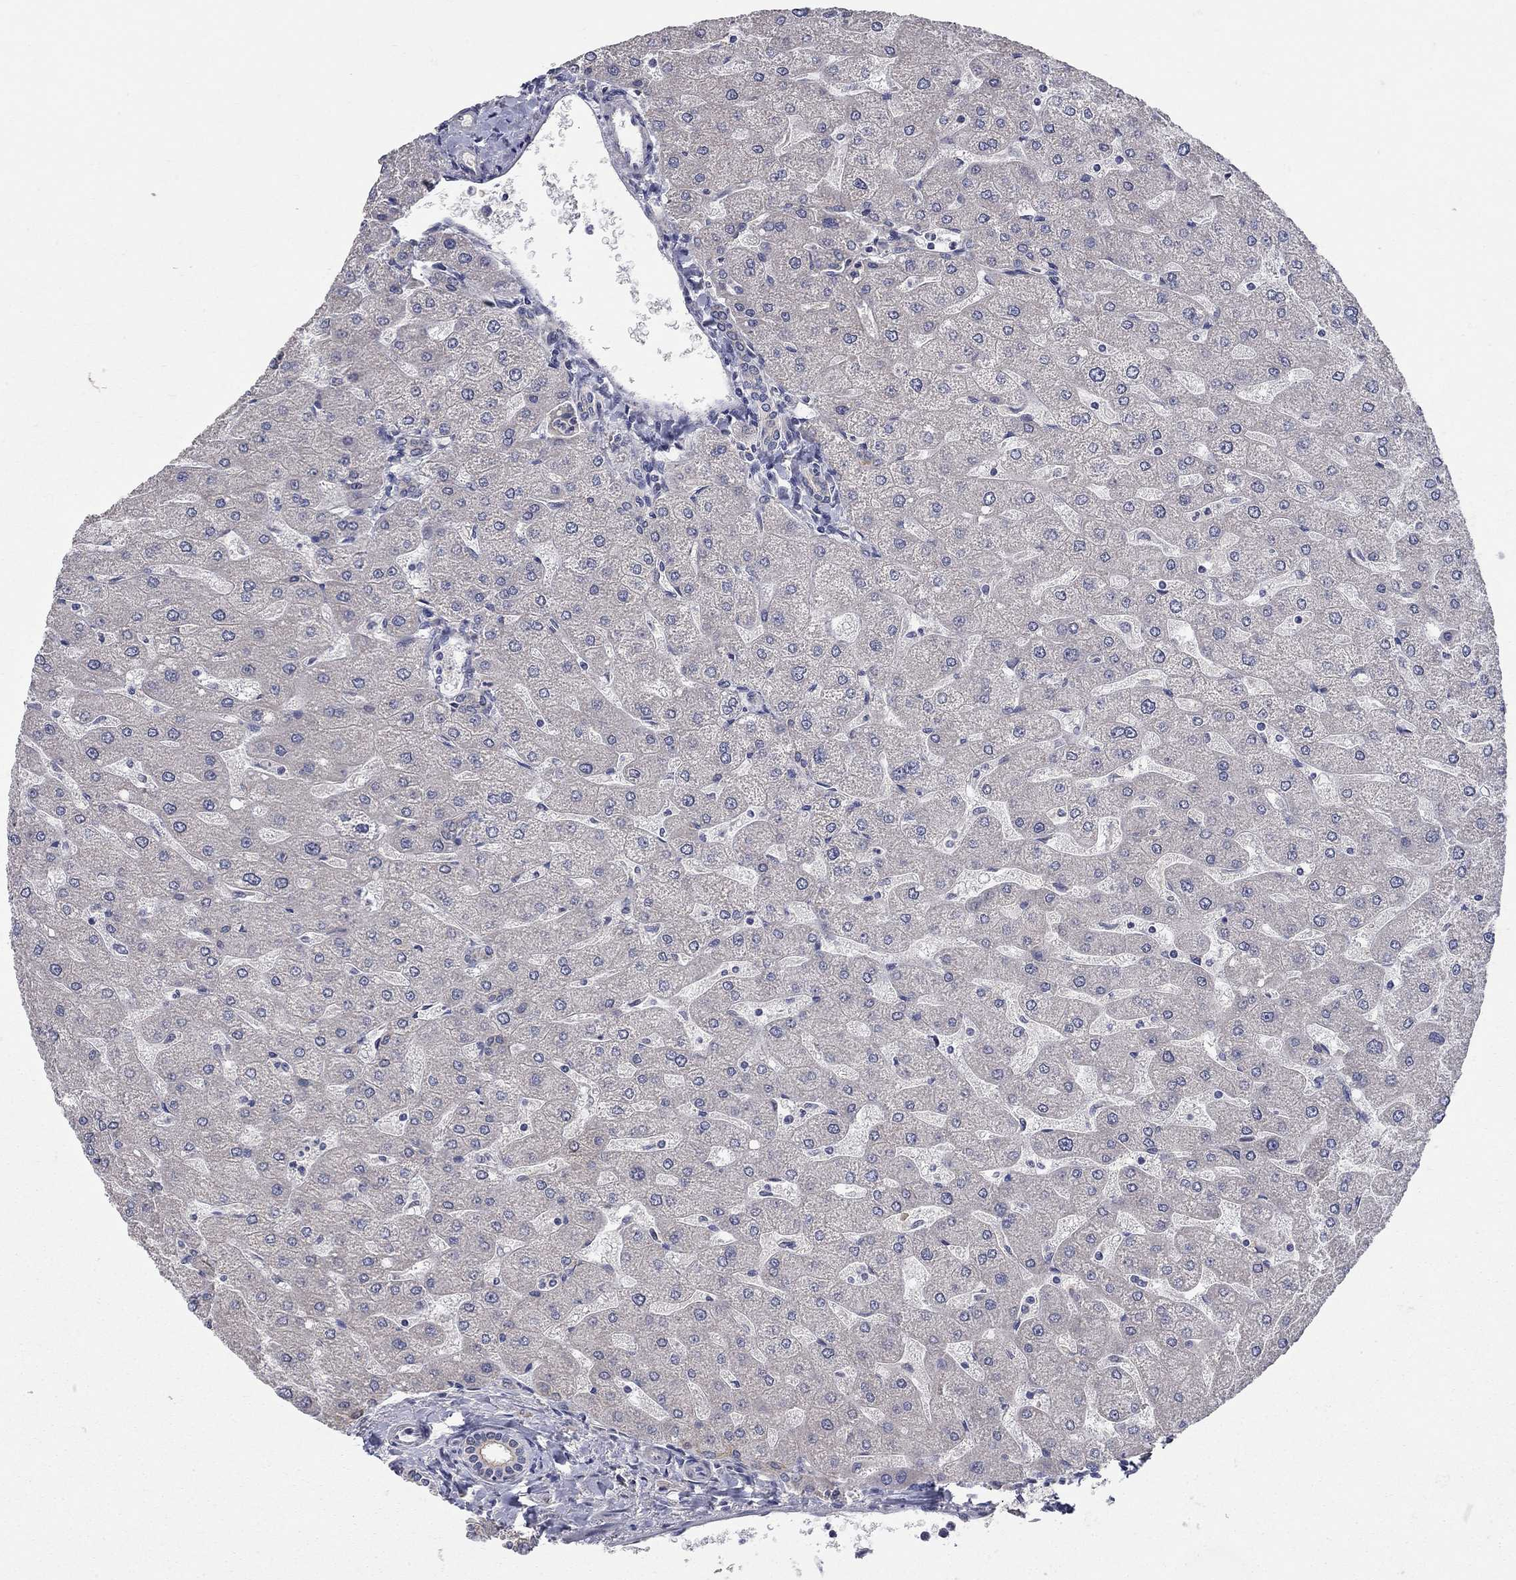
{"staining": {"intensity": "negative", "quantity": "none", "location": "none"}, "tissue": "liver", "cell_type": "Cholangiocytes", "image_type": "normal", "snomed": [{"axis": "morphology", "description": "Normal tissue, NOS"}, {"axis": "topography", "description": "Liver"}], "caption": "Immunohistochemical staining of normal human liver displays no significant staining in cholangiocytes.", "gene": "WASF3", "patient": {"sex": "male", "age": 67}}